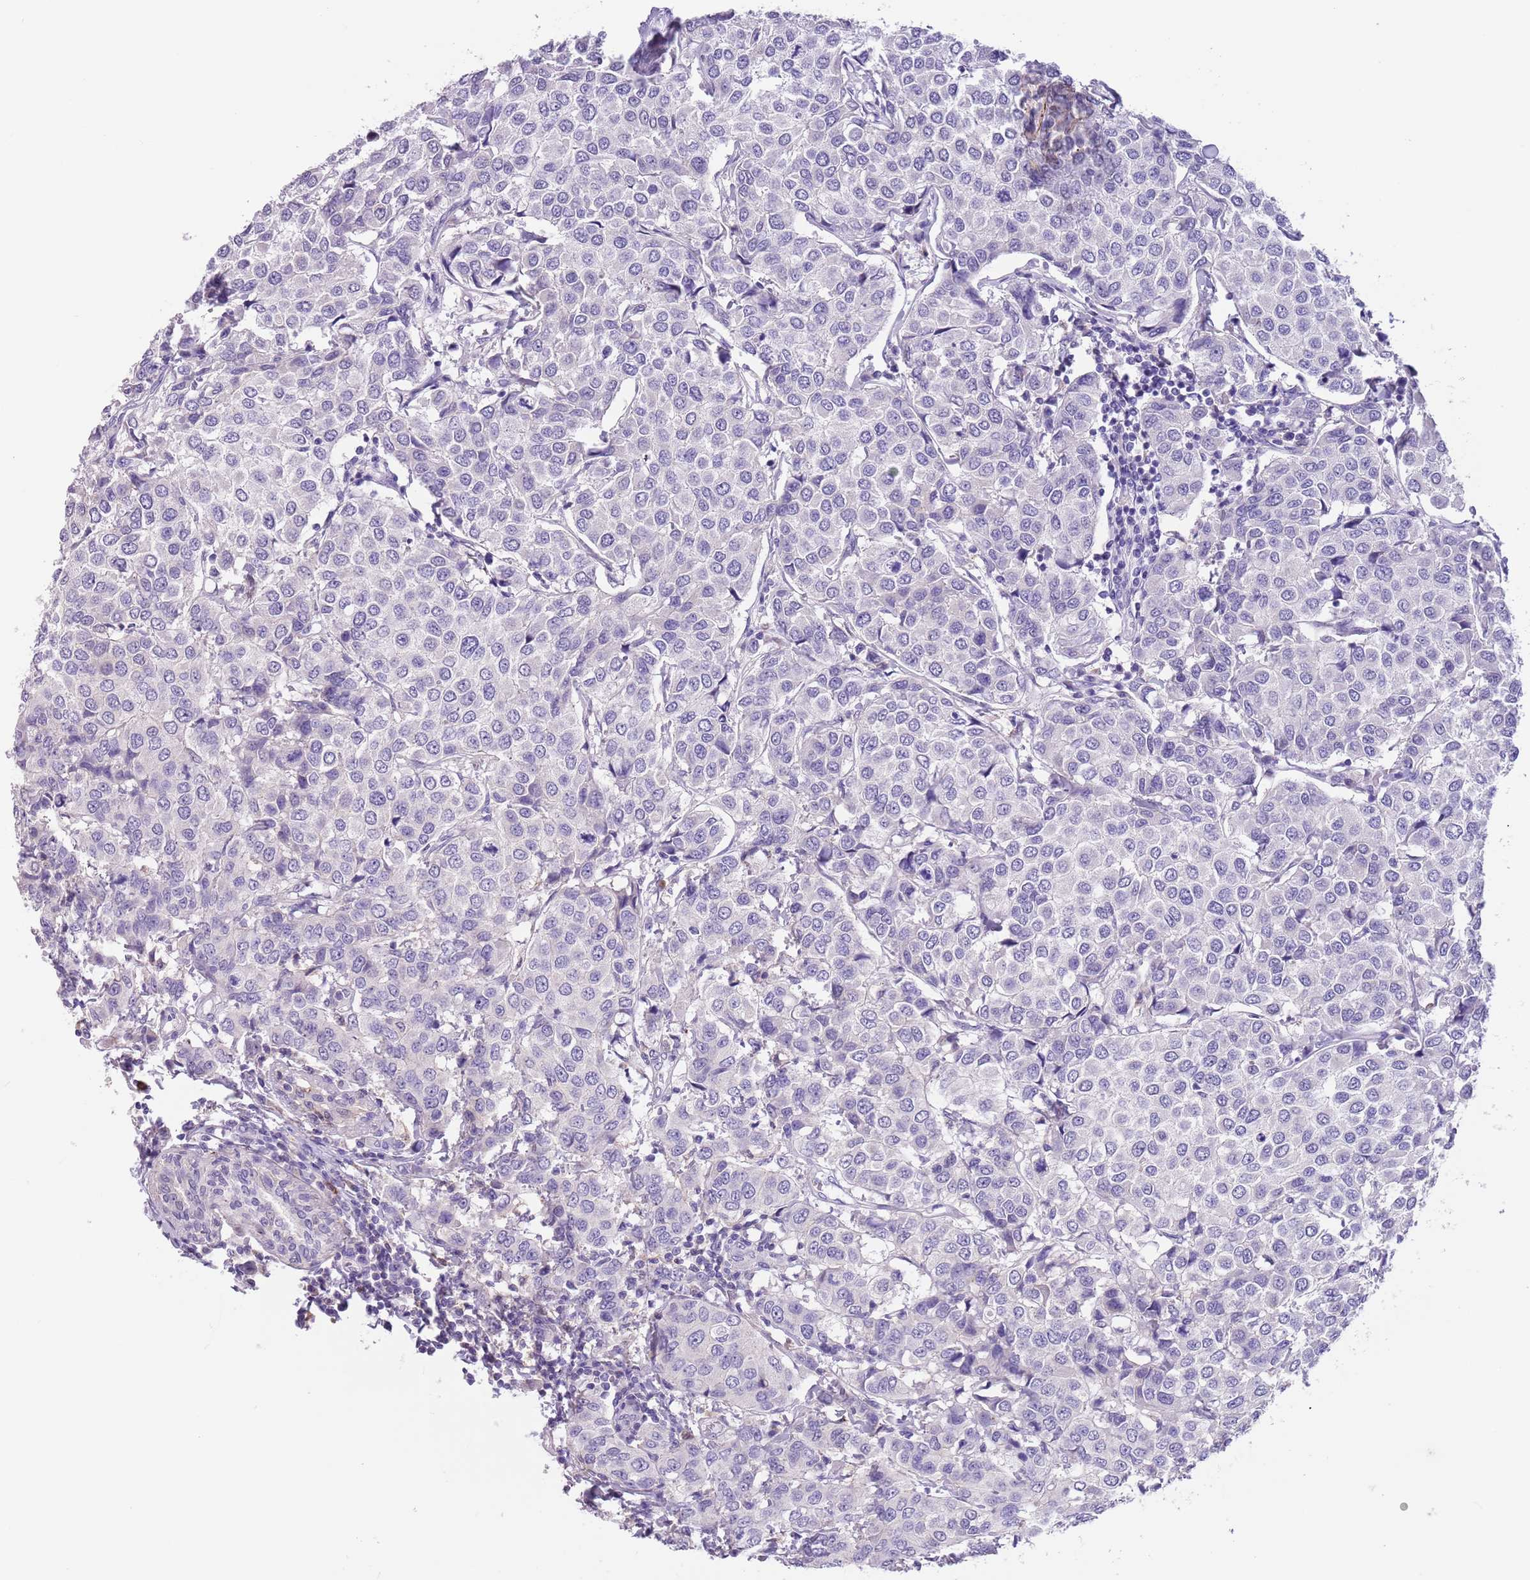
{"staining": {"intensity": "negative", "quantity": "none", "location": "none"}, "tissue": "breast cancer", "cell_type": "Tumor cells", "image_type": "cancer", "snomed": [{"axis": "morphology", "description": "Duct carcinoma"}, {"axis": "topography", "description": "Breast"}], "caption": "IHC histopathology image of neoplastic tissue: breast infiltrating ductal carcinoma stained with DAB demonstrates no significant protein positivity in tumor cells.", "gene": "PFKFB2", "patient": {"sex": "female", "age": 55}}